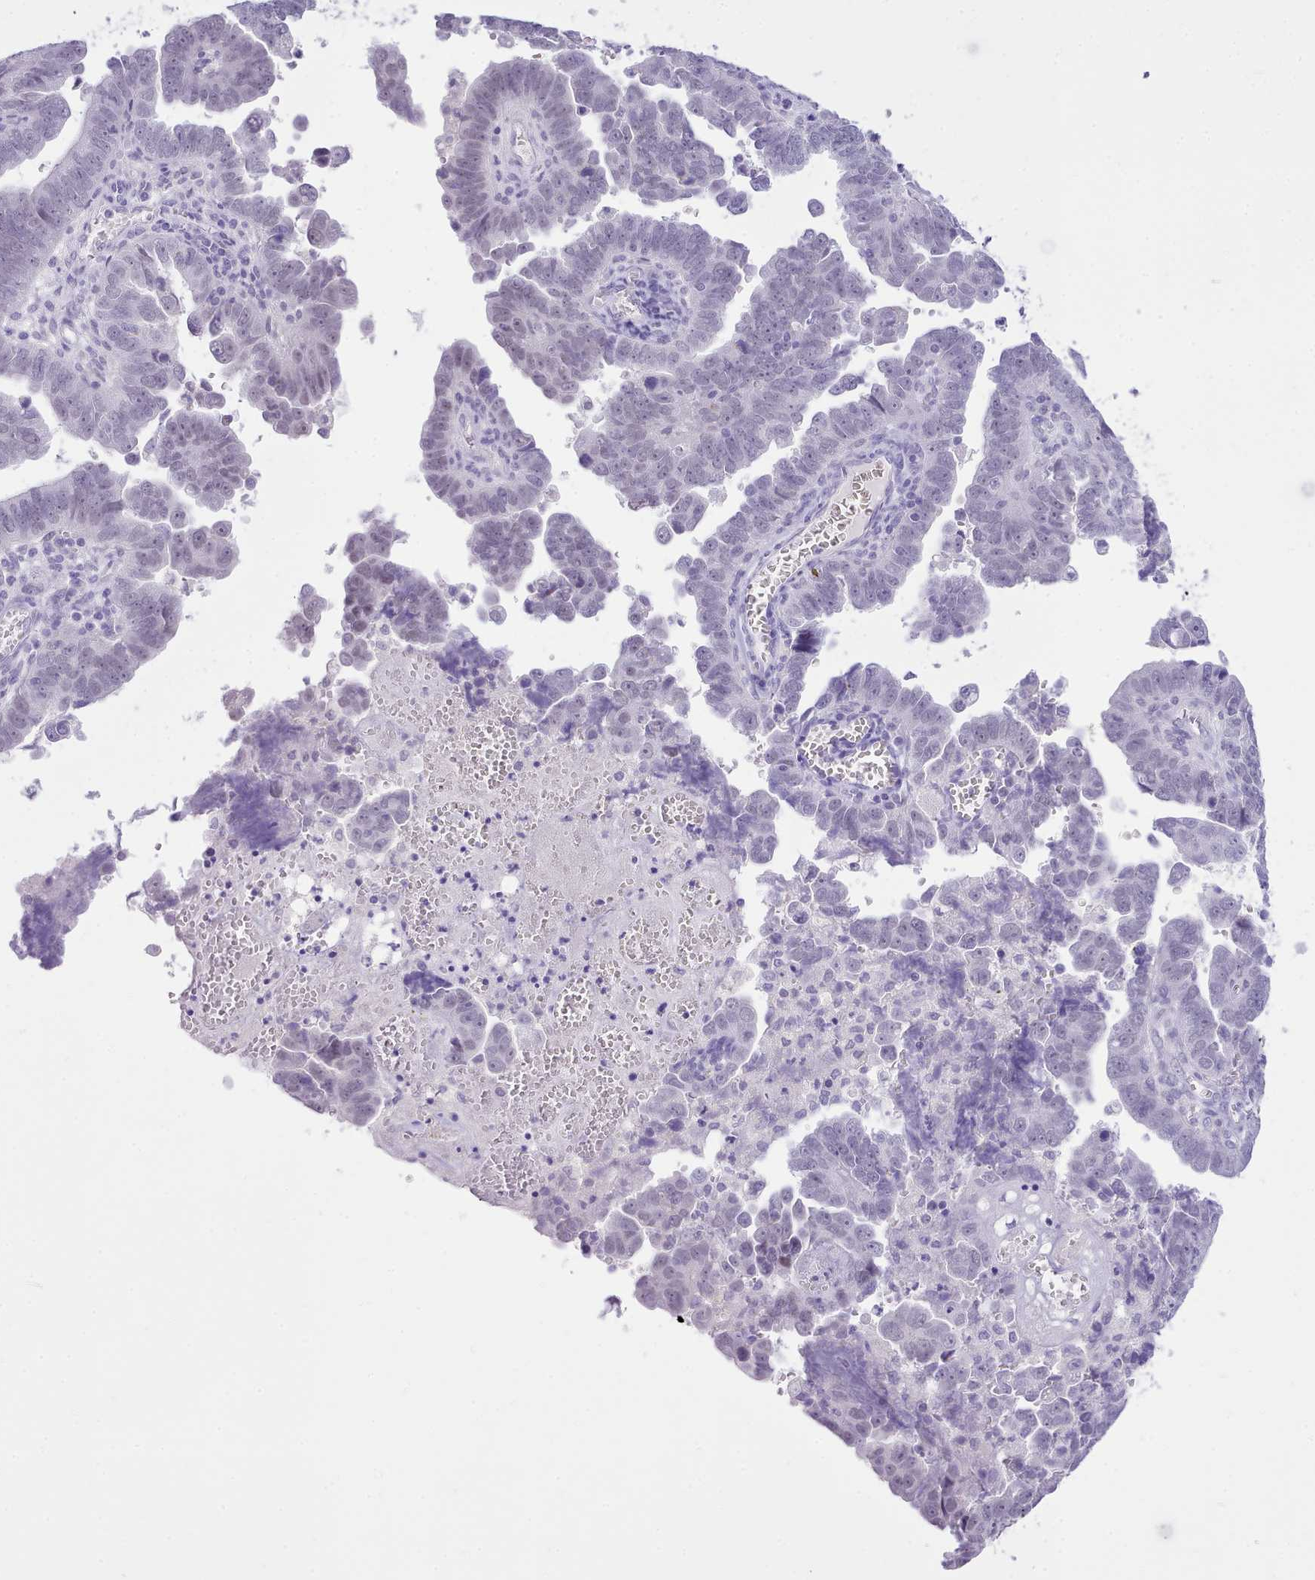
{"staining": {"intensity": "negative", "quantity": "none", "location": "none"}, "tissue": "endometrial cancer", "cell_type": "Tumor cells", "image_type": "cancer", "snomed": [{"axis": "morphology", "description": "Adenocarcinoma, NOS"}, {"axis": "topography", "description": "Endometrium"}], "caption": "A high-resolution histopathology image shows IHC staining of endometrial adenocarcinoma, which demonstrates no significant positivity in tumor cells.", "gene": "LRRC37A", "patient": {"sex": "female", "age": 75}}